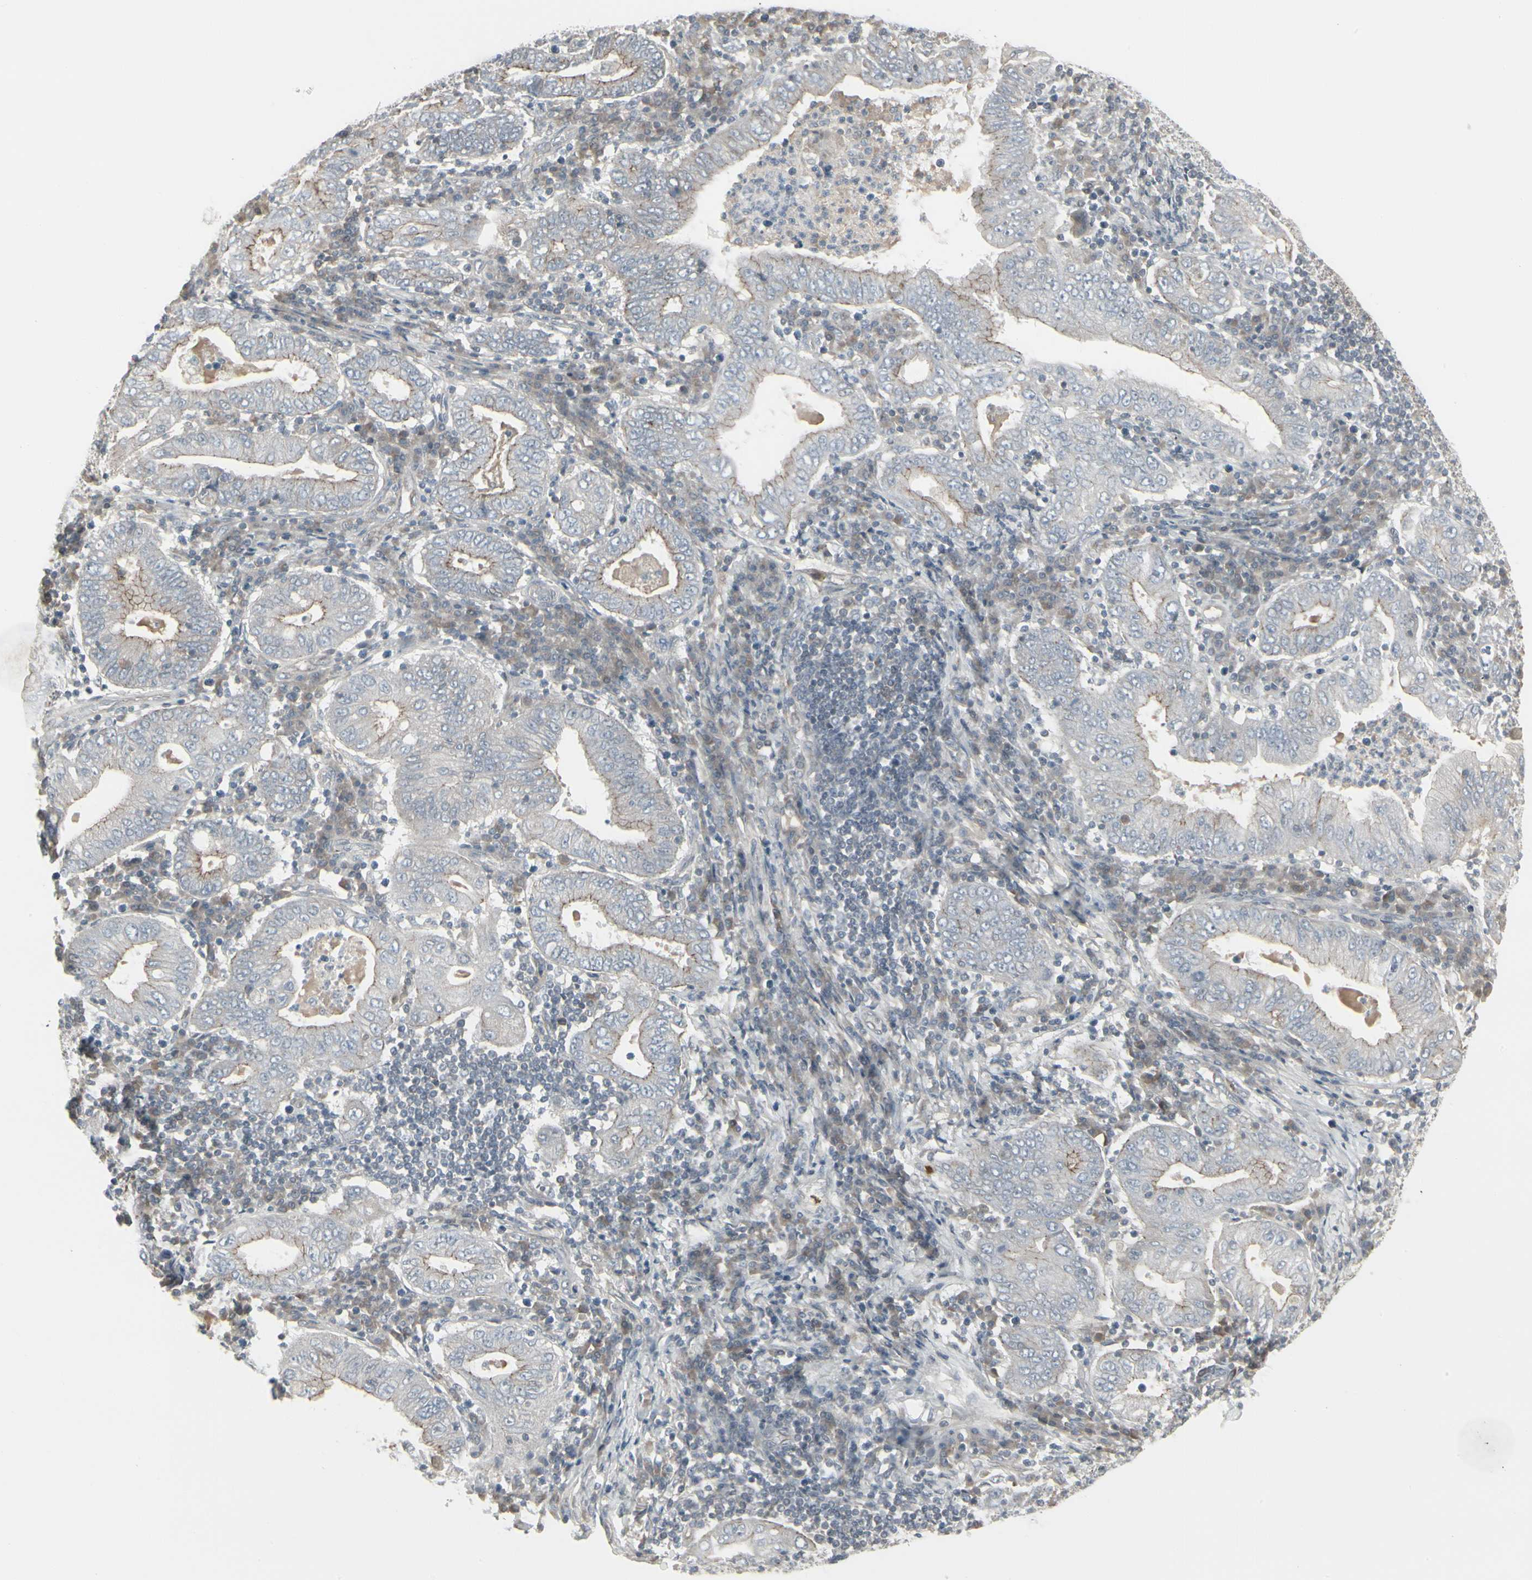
{"staining": {"intensity": "negative", "quantity": "none", "location": "none"}, "tissue": "stomach cancer", "cell_type": "Tumor cells", "image_type": "cancer", "snomed": [{"axis": "morphology", "description": "Normal tissue, NOS"}, {"axis": "morphology", "description": "Adenocarcinoma, NOS"}, {"axis": "topography", "description": "Esophagus"}, {"axis": "topography", "description": "Stomach, upper"}, {"axis": "topography", "description": "Peripheral nerve tissue"}], "caption": "IHC of human stomach cancer (adenocarcinoma) reveals no positivity in tumor cells.", "gene": "EPS15", "patient": {"sex": "male", "age": 62}}